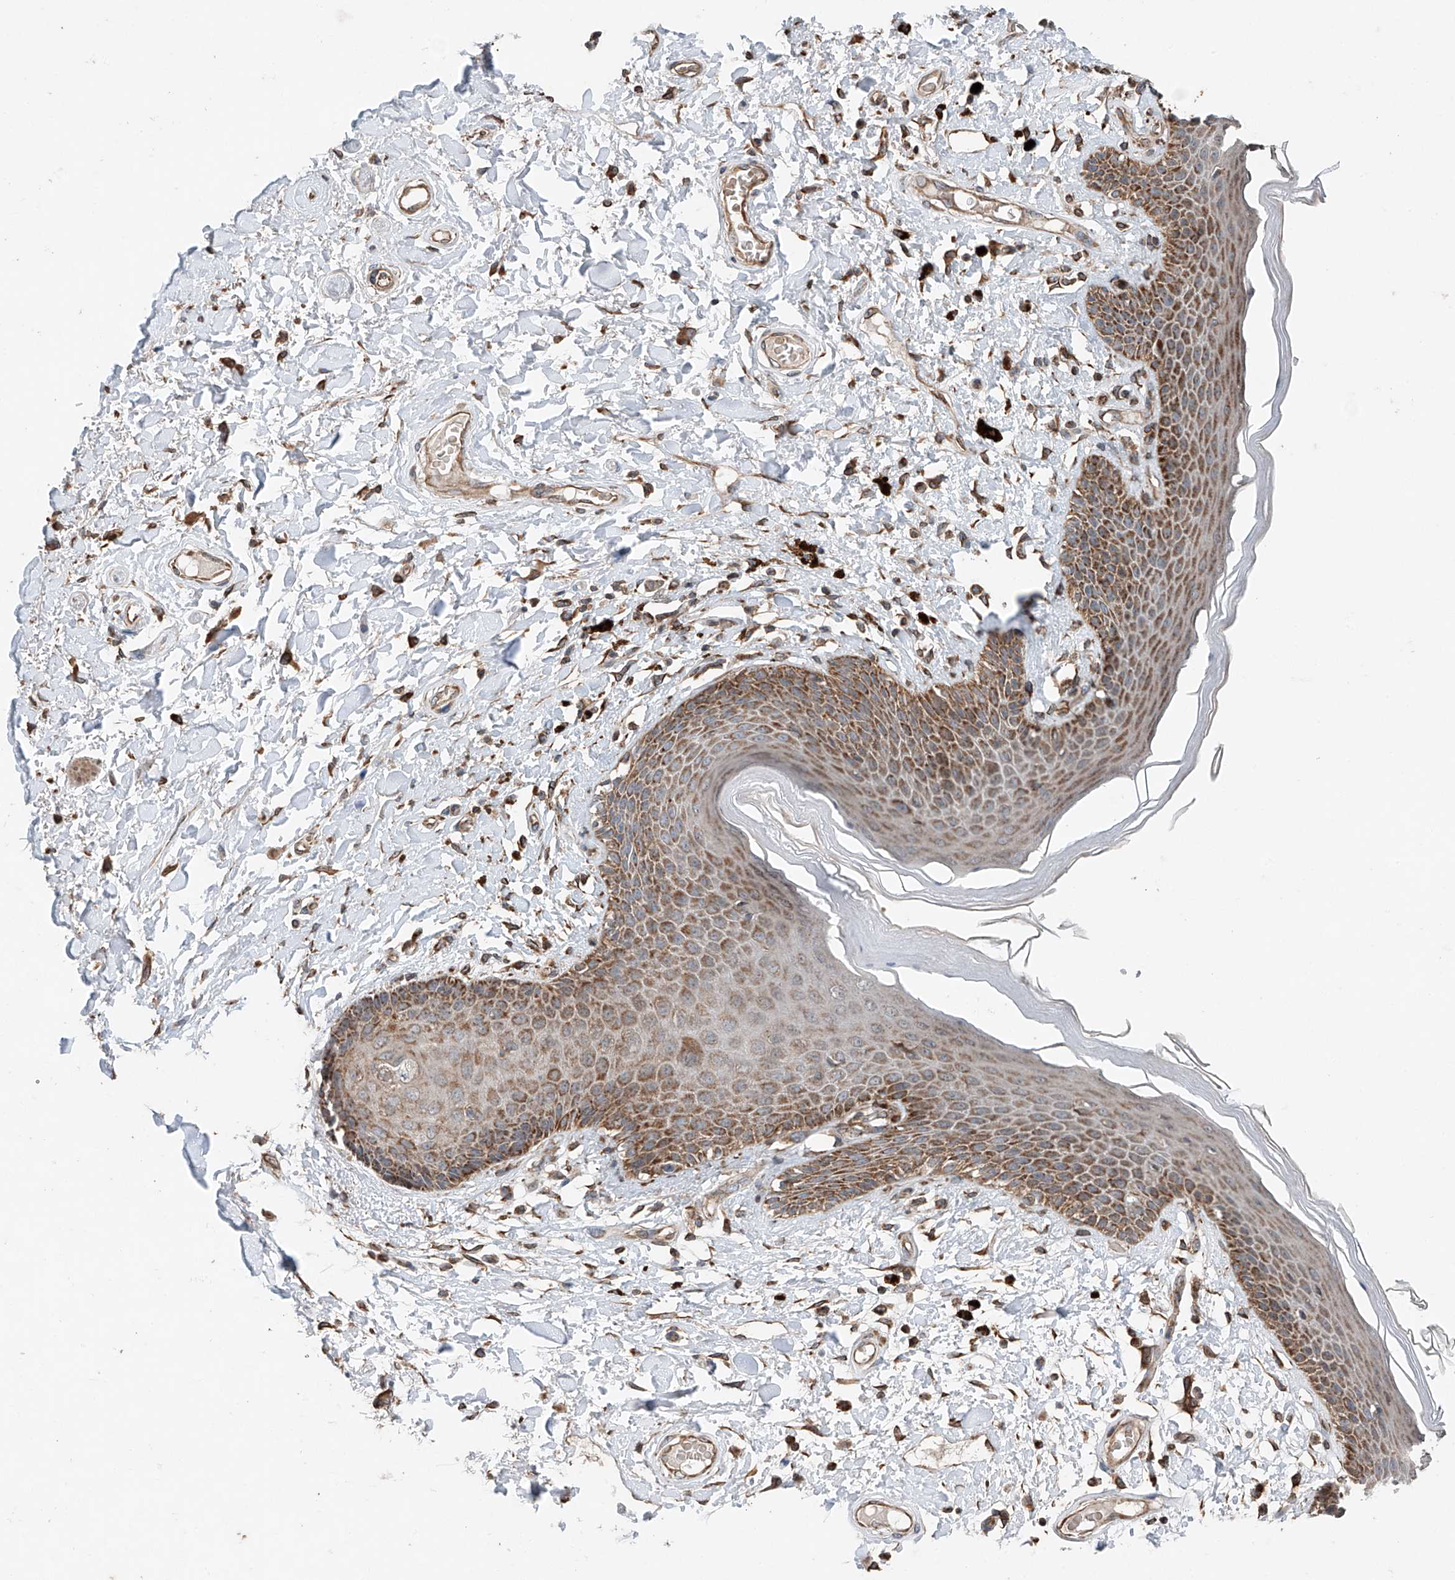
{"staining": {"intensity": "moderate", "quantity": ">75%", "location": "cytoplasmic/membranous"}, "tissue": "skin", "cell_type": "Epidermal cells", "image_type": "normal", "snomed": [{"axis": "morphology", "description": "Normal tissue, NOS"}, {"axis": "topography", "description": "Anal"}], "caption": "Moderate cytoplasmic/membranous protein positivity is seen in about >75% of epidermal cells in skin.", "gene": "AP4B1", "patient": {"sex": "female", "age": 78}}